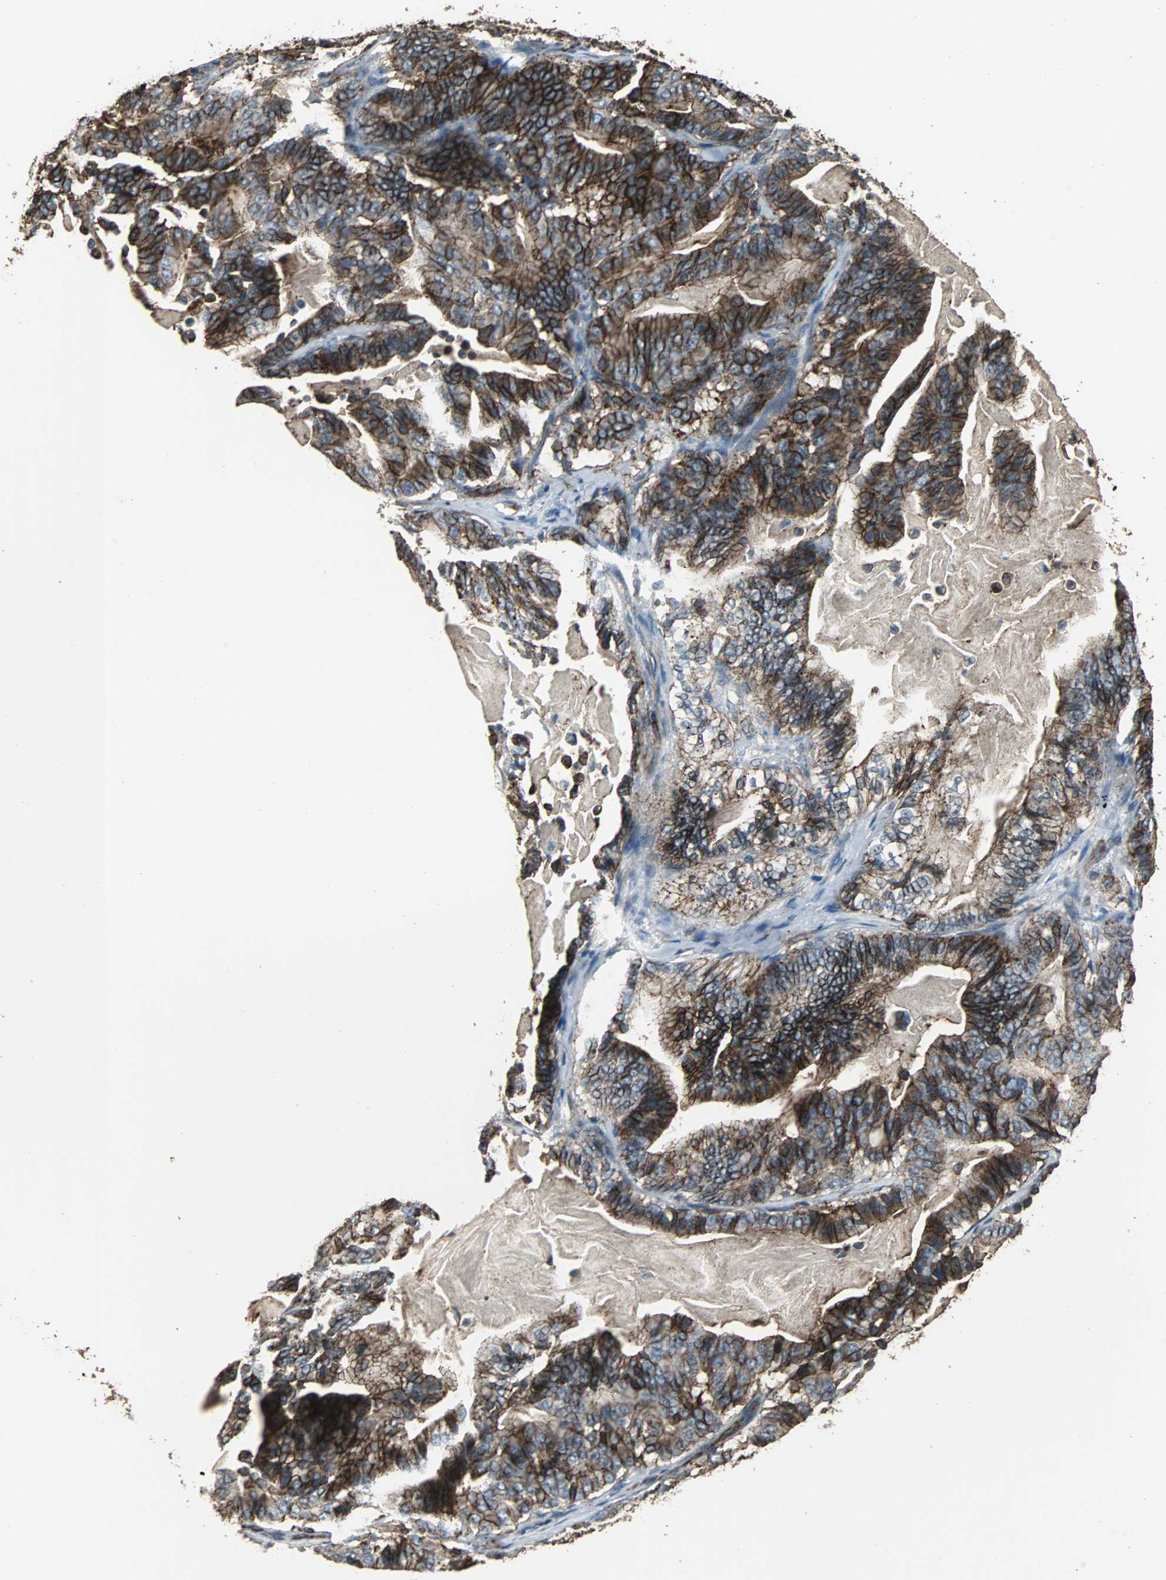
{"staining": {"intensity": "strong", "quantity": ">75%", "location": "cytoplasmic/membranous"}, "tissue": "pancreatic cancer", "cell_type": "Tumor cells", "image_type": "cancer", "snomed": [{"axis": "morphology", "description": "Adenocarcinoma, NOS"}, {"axis": "topography", "description": "Pancreas"}], "caption": "Protein staining of pancreatic adenocarcinoma tissue shows strong cytoplasmic/membranous expression in about >75% of tumor cells.", "gene": "F11R", "patient": {"sex": "male", "age": 63}}